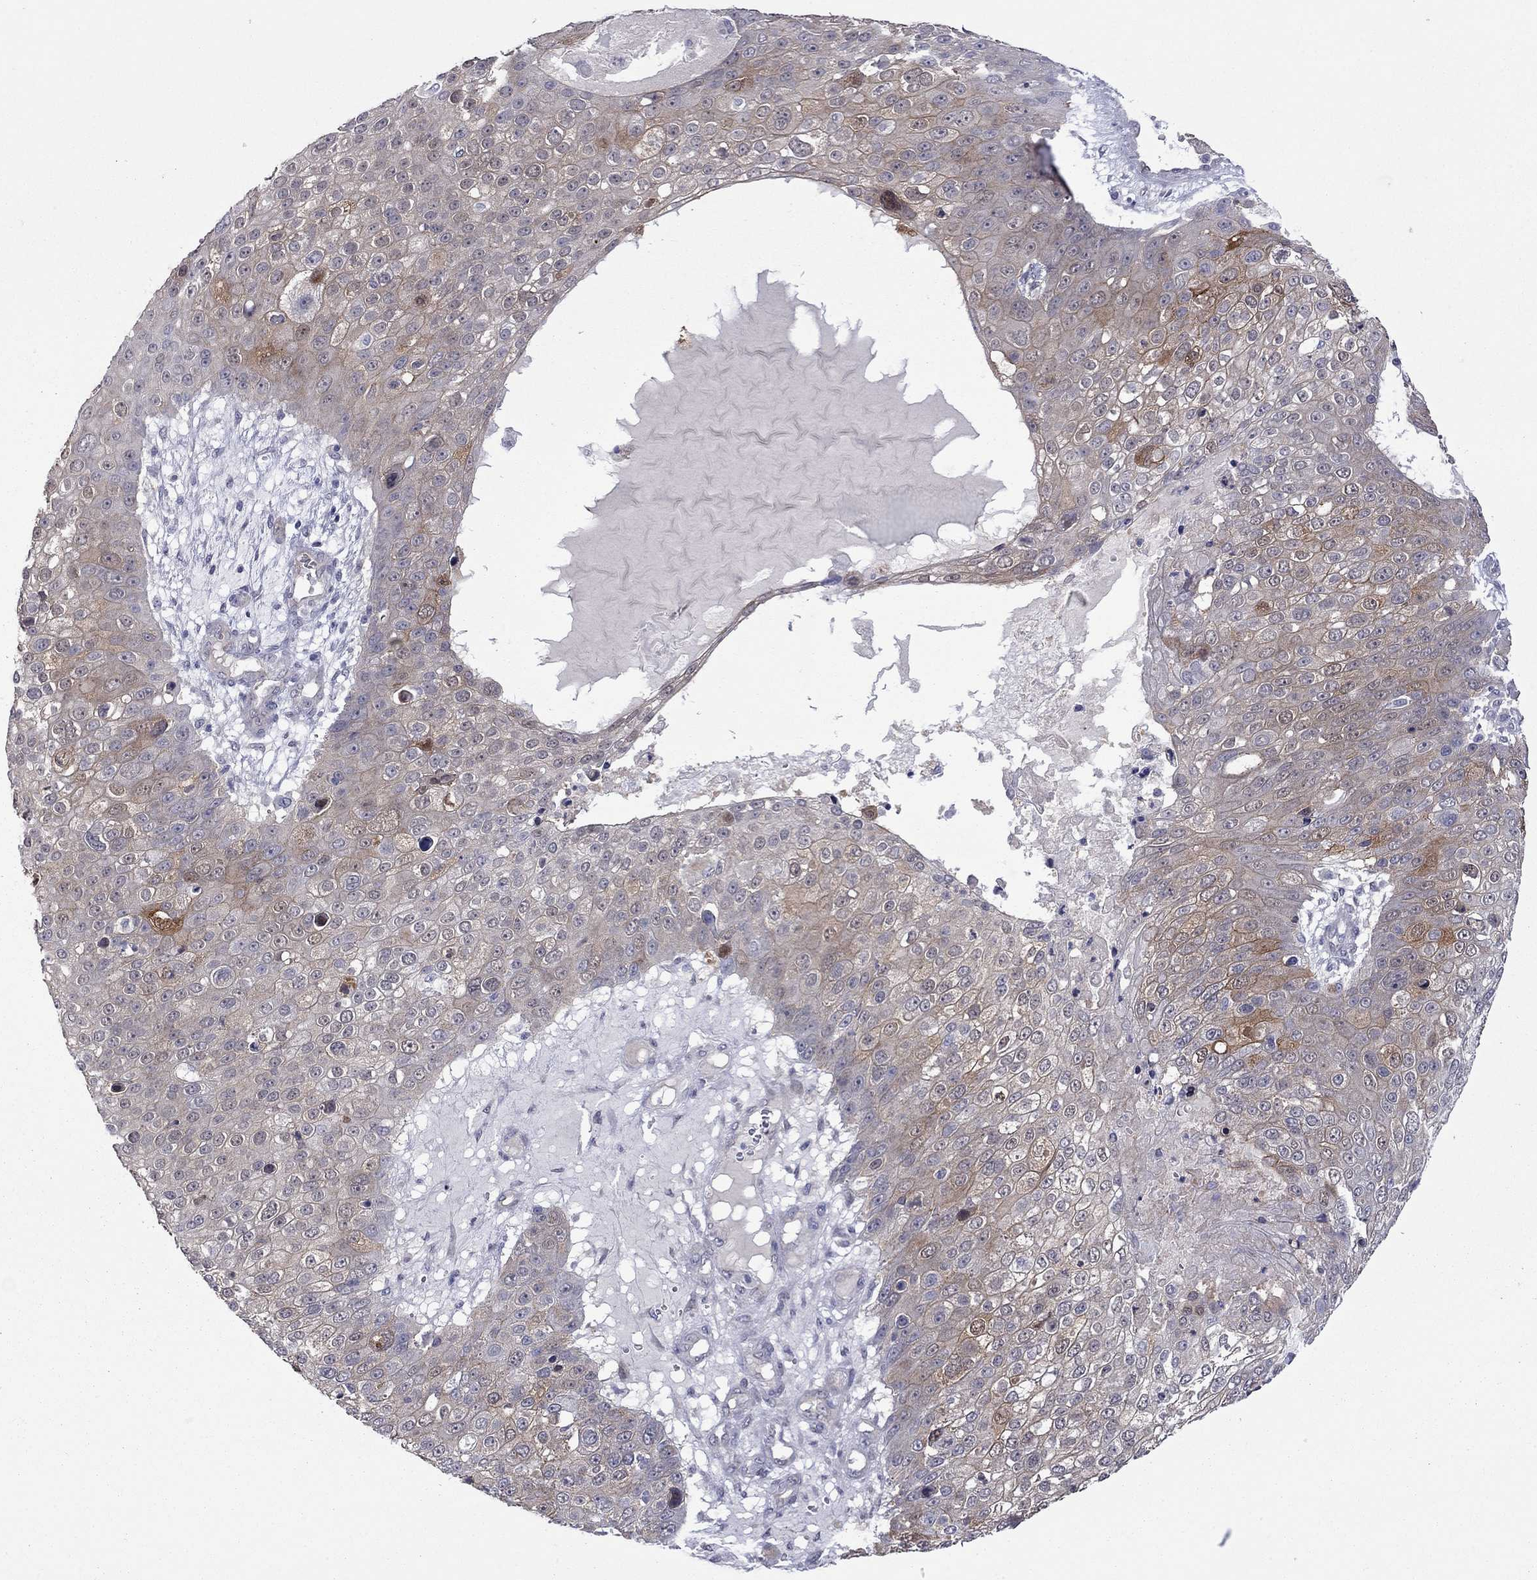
{"staining": {"intensity": "moderate", "quantity": "<25%", "location": "cytoplasmic/membranous"}, "tissue": "skin cancer", "cell_type": "Tumor cells", "image_type": "cancer", "snomed": [{"axis": "morphology", "description": "Squamous cell carcinoma, NOS"}, {"axis": "topography", "description": "Skin"}], "caption": "DAB (3,3'-diaminobenzidine) immunohistochemical staining of skin squamous cell carcinoma shows moderate cytoplasmic/membranous protein expression in approximately <25% of tumor cells.", "gene": "CTNNBIP1", "patient": {"sex": "male", "age": 71}}